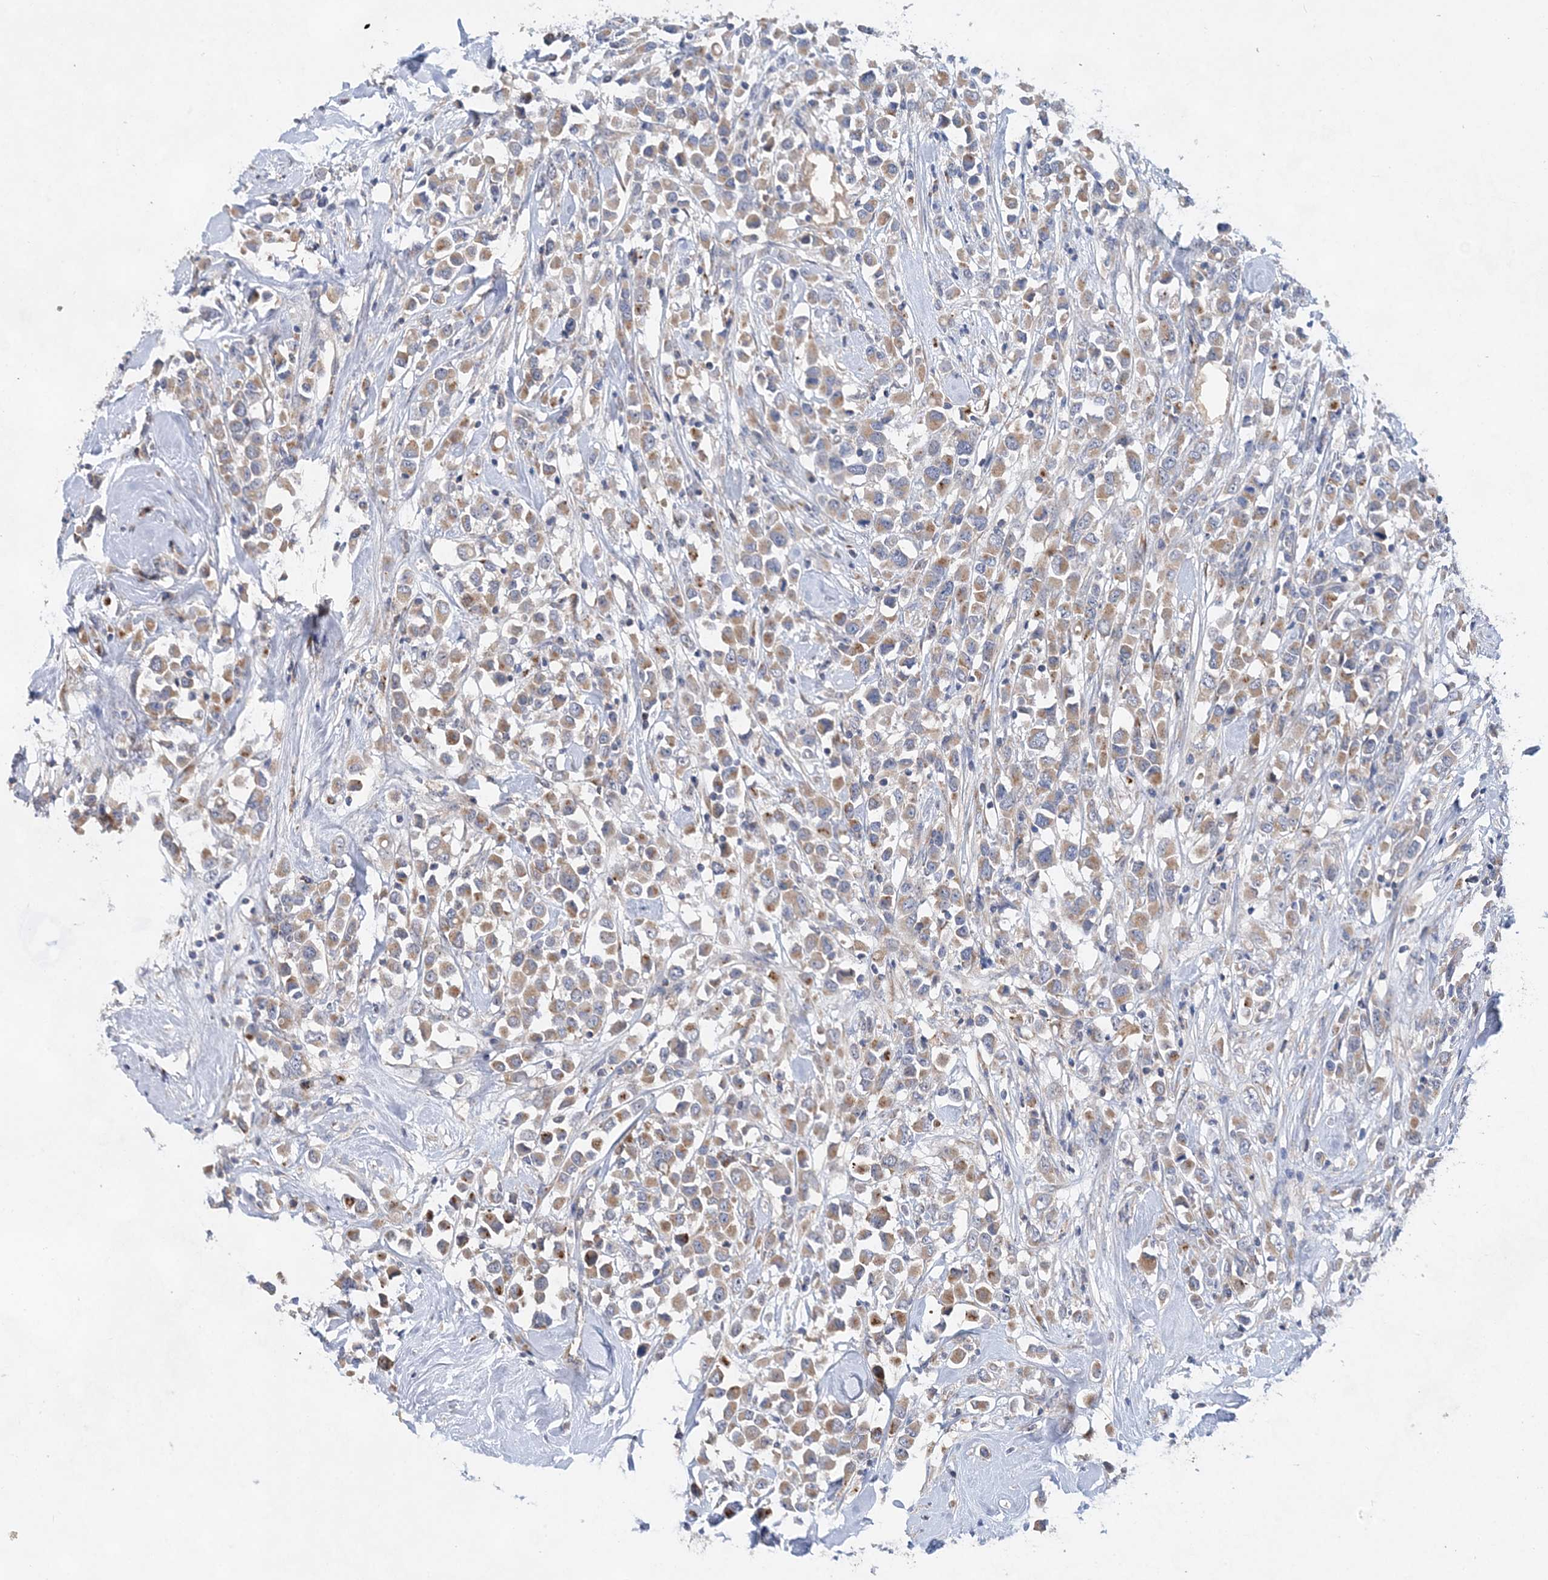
{"staining": {"intensity": "moderate", "quantity": ">75%", "location": "cytoplasmic/membranous"}, "tissue": "breast cancer", "cell_type": "Tumor cells", "image_type": "cancer", "snomed": [{"axis": "morphology", "description": "Duct carcinoma"}, {"axis": "topography", "description": "Breast"}], "caption": "A brown stain labels moderate cytoplasmic/membranous expression of a protein in human breast cancer tumor cells. The staining was performed using DAB (3,3'-diaminobenzidine) to visualize the protein expression in brown, while the nuclei were stained in blue with hematoxylin (Magnification: 20x).", "gene": "TRAPPC13", "patient": {"sex": "female", "age": 61}}